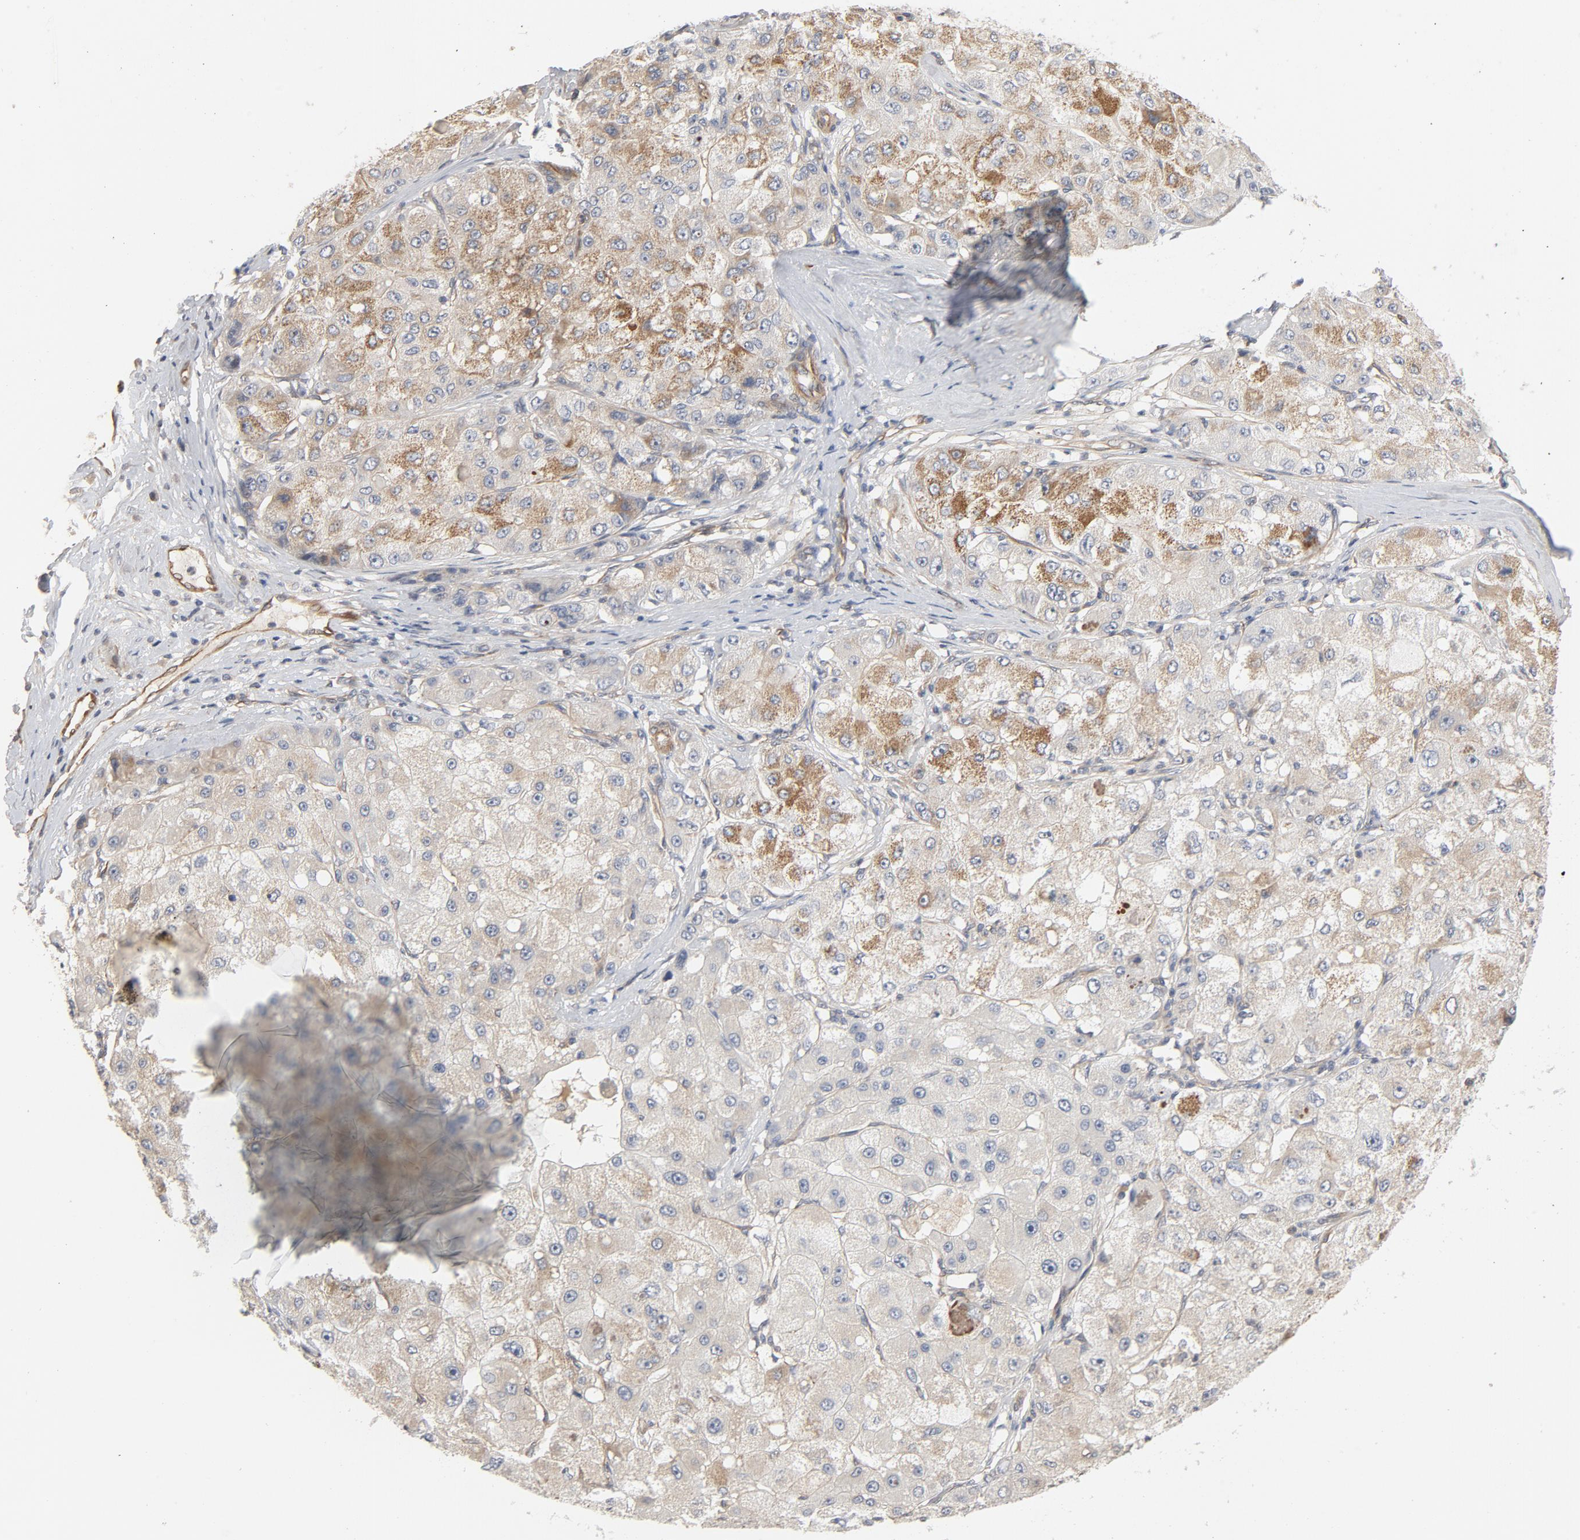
{"staining": {"intensity": "moderate", "quantity": ">75%", "location": "cytoplasmic/membranous"}, "tissue": "liver cancer", "cell_type": "Tumor cells", "image_type": "cancer", "snomed": [{"axis": "morphology", "description": "Carcinoma, Hepatocellular, NOS"}, {"axis": "topography", "description": "Liver"}], "caption": "Immunohistochemical staining of human hepatocellular carcinoma (liver) displays medium levels of moderate cytoplasmic/membranous expression in about >75% of tumor cells. (DAB = brown stain, brightfield microscopy at high magnification).", "gene": "TRIOBP", "patient": {"sex": "male", "age": 80}}